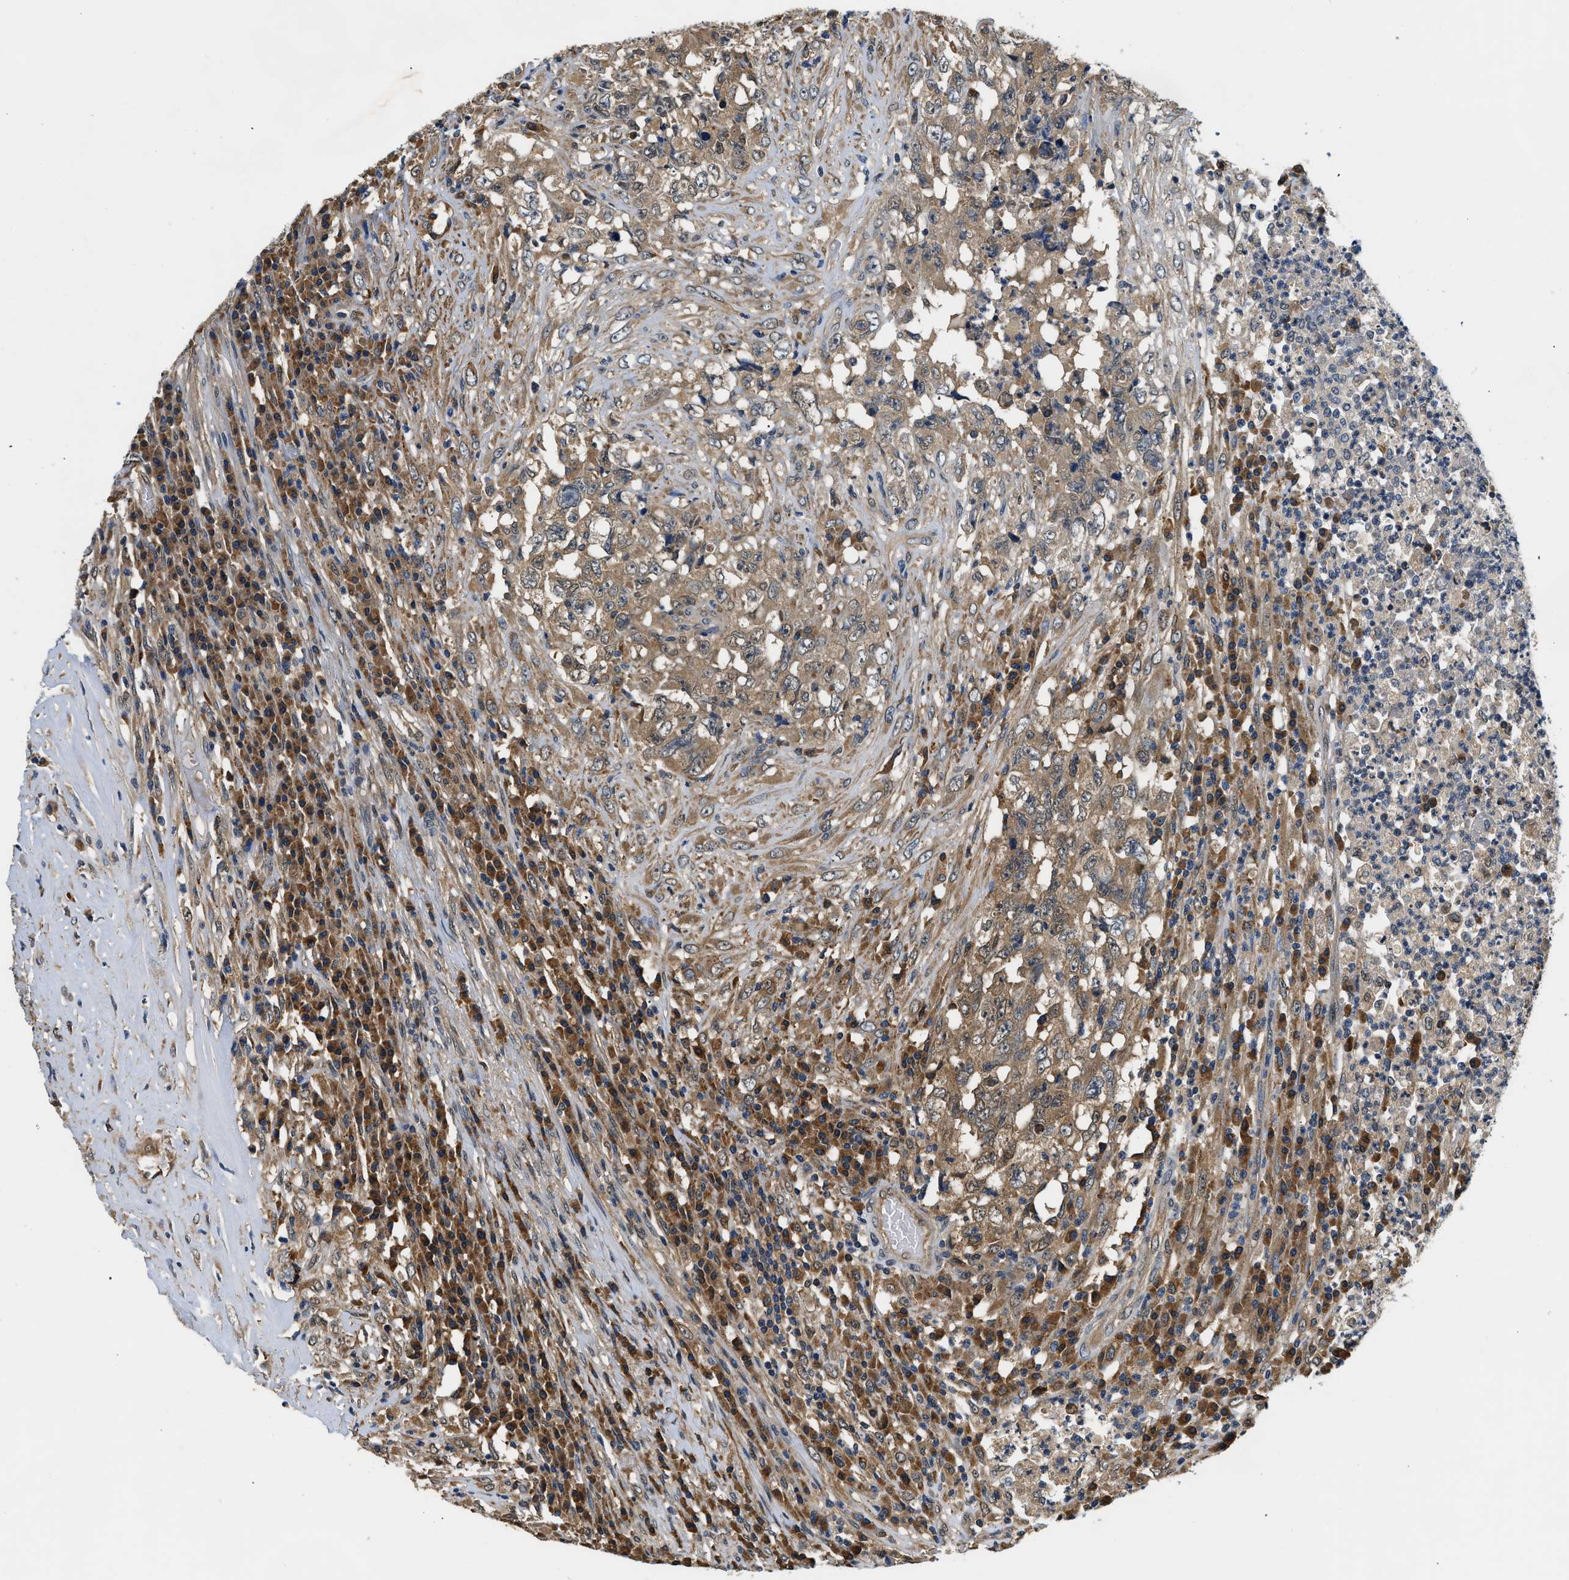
{"staining": {"intensity": "moderate", "quantity": ">75%", "location": "cytoplasmic/membranous"}, "tissue": "testis cancer", "cell_type": "Tumor cells", "image_type": "cancer", "snomed": [{"axis": "morphology", "description": "Necrosis, NOS"}, {"axis": "morphology", "description": "Carcinoma, Embryonal, NOS"}, {"axis": "topography", "description": "Testis"}], "caption": "A brown stain highlights moderate cytoplasmic/membranous staining of a protein in embryonal carcinoma (testis) tumor cells.", "gene": "BCL7C", "patient": {"sex": "male", "age": 19}}